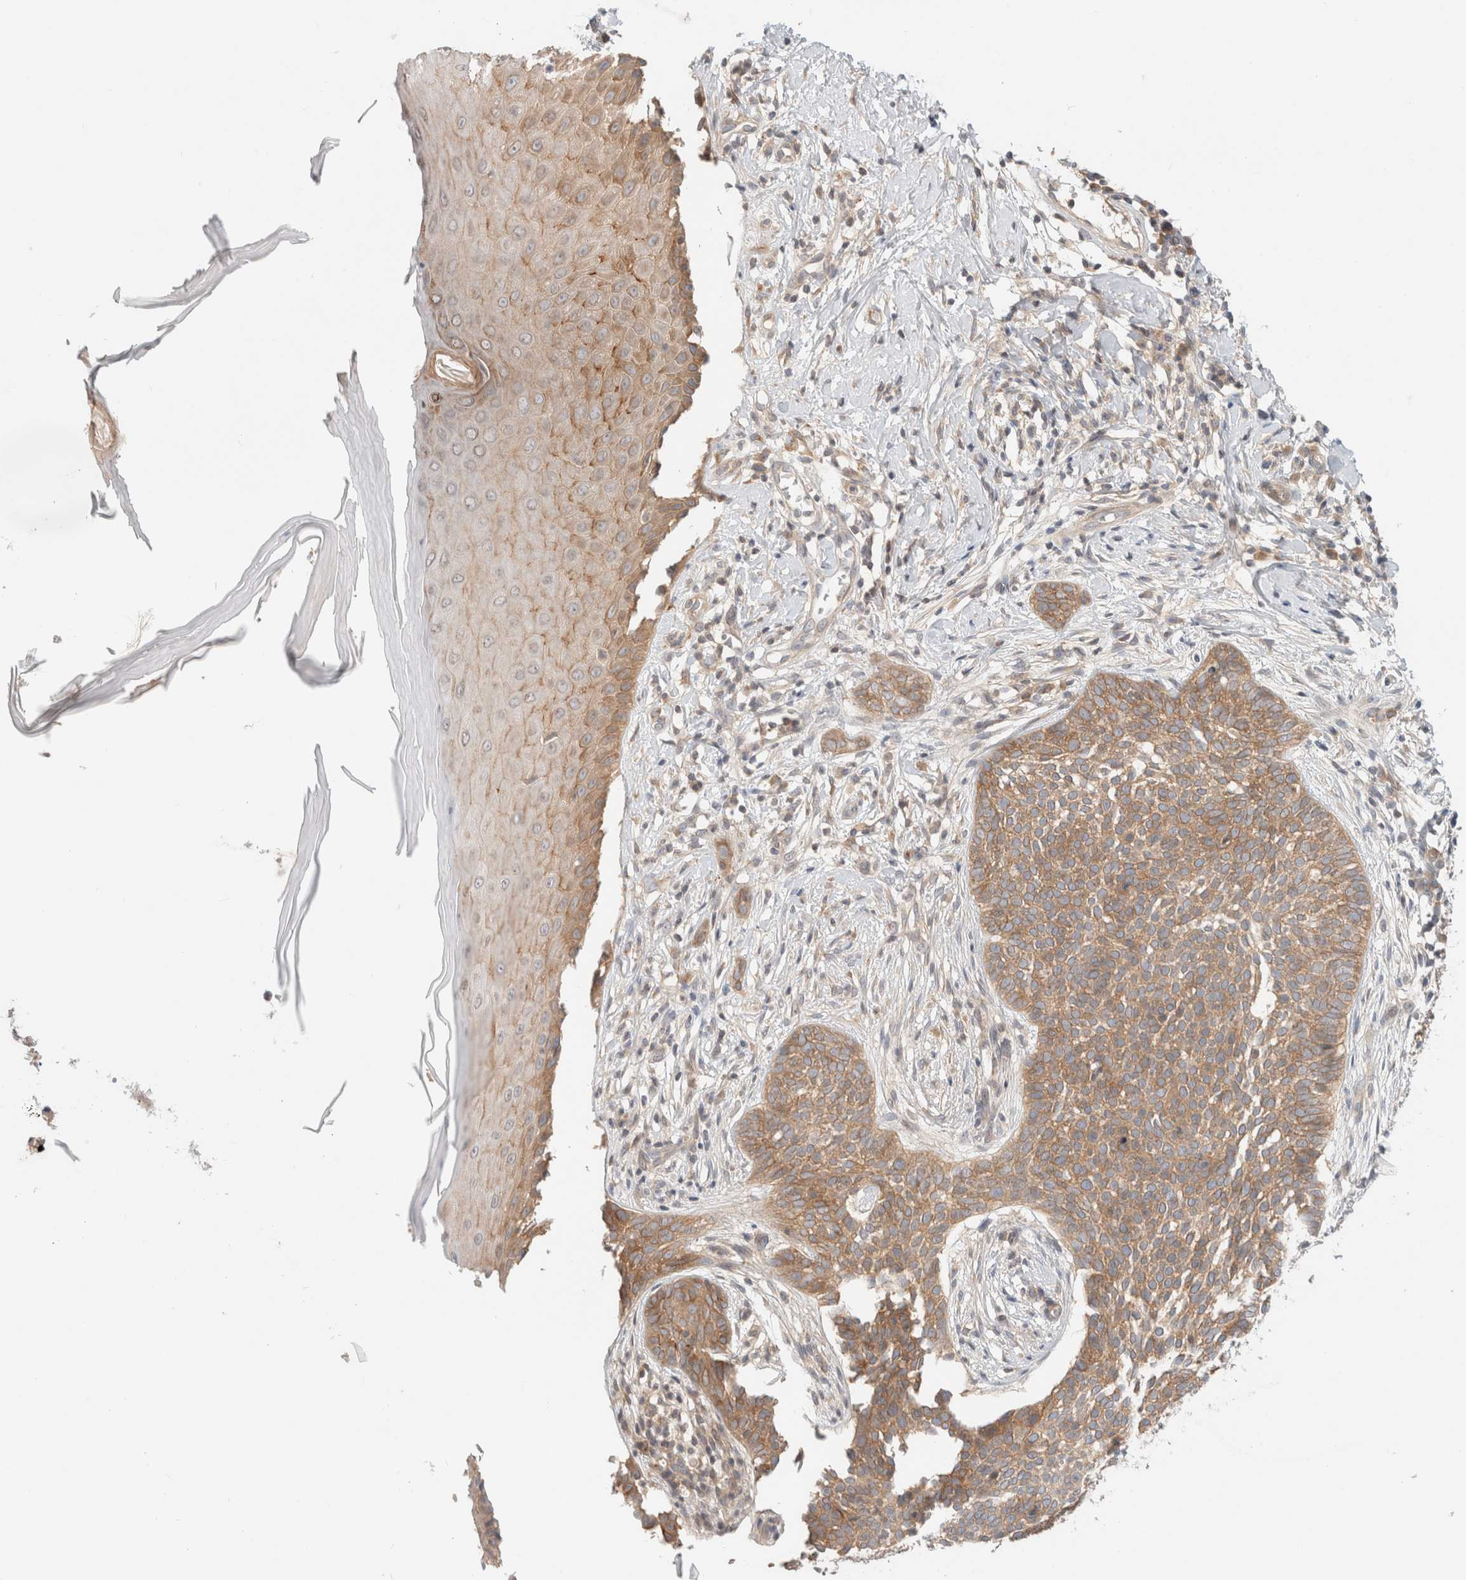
{"staining": {"intensity": "moderate", "quantity": ">75%", "location": "cytoplasmic/membranous"}, "tissue": "skin cancer", "cell_type": "Tumor cells", "image_type": "cancer", "snomed": [{"axis": "morphology", "description": "Normal tissue, NOS"}, {"axis": "morphology", "description": "Basal cell carcinoma"}, {"axis": "topography", "description": "Skin"}], "caption": "Brown immunohistochemical staining in skin cancer demonstrates moderate cytoplasmic/membranous expression in approximately >75% of tumor cells.", "gene": "MARK3", "patient": {"sex": "male", "age": 67}}